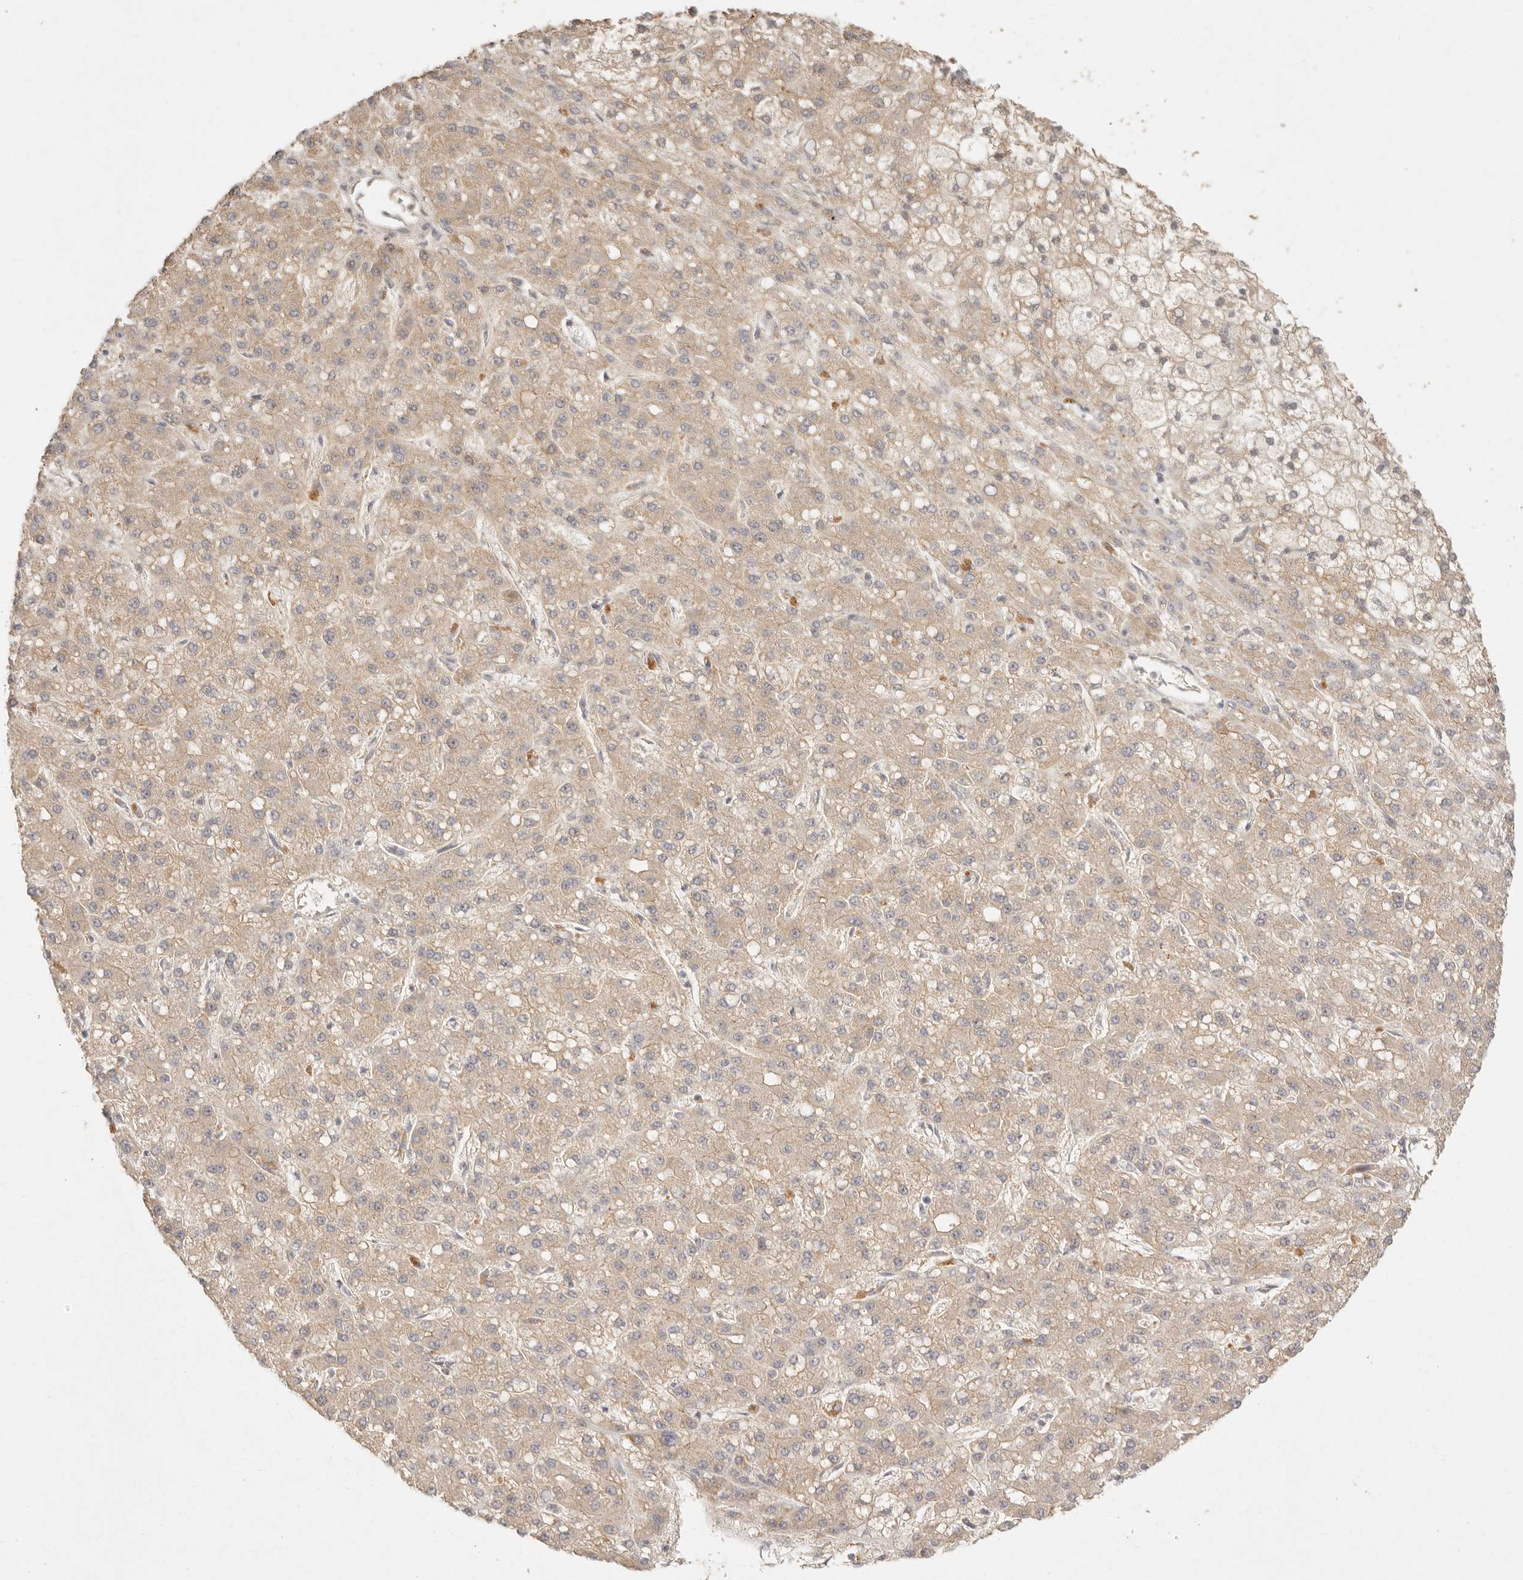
{"staining": {"intensity": "weak", "quantity": ">75%", "location": "cytoplasmic/membranous"}, "tissue": "liver cancer", "cell_type": "Tumor cells", "image_type": "cancer", "snomed": [{"axis": "morphology", "description": "Carcinoma, Hepatocellular, NOS"}, {"axis": "topography", "description": "Liver"}], "caption": "This image shows immunohistochemistry staining of human liver cancer, with low weak cytoplasmic/membranous staining in approximately >75% of tumor cells.", "gene": "PPP1R3B", "patient": {"sex": "male", "age": 67}}